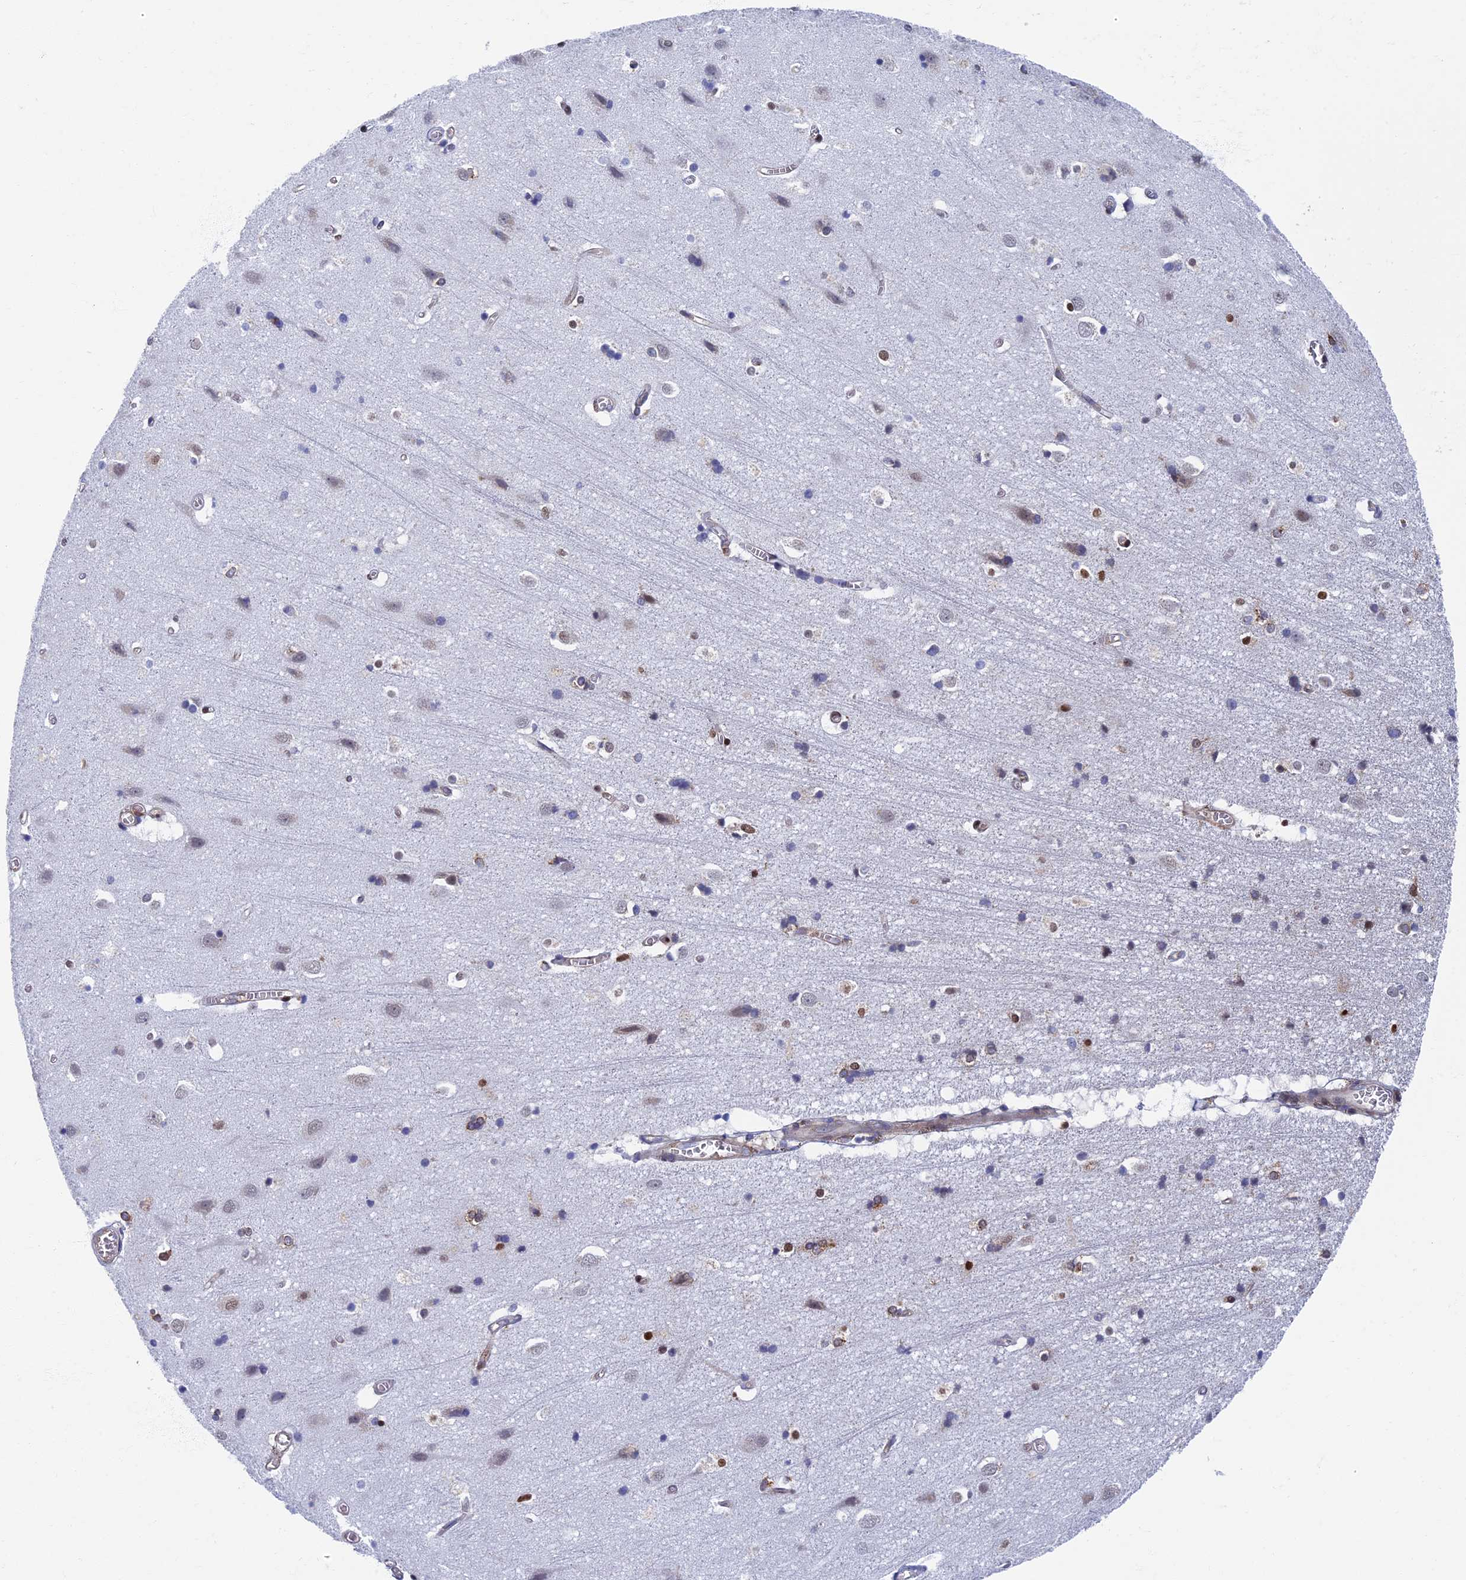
{"staining": {"intensity": "negative", "quantity": "none", "location": "none"}, "tissue": "cerebral cortex", "cell_type": "Endothelial cells", "image_type": "normal", "snomed": [{"axis": "morphology", "description": "Normal tissue, NOS"}, {"axis": "topography", "description": "Cerebral cortex"}], "caption": "A high-resolution micrograph shows IHC staining of unremarkable cerebral cortex, which exhibits no significant staining in endothelial cells.", "gene": "YBX1", "patient": {"sex": "male", "age": 54}}